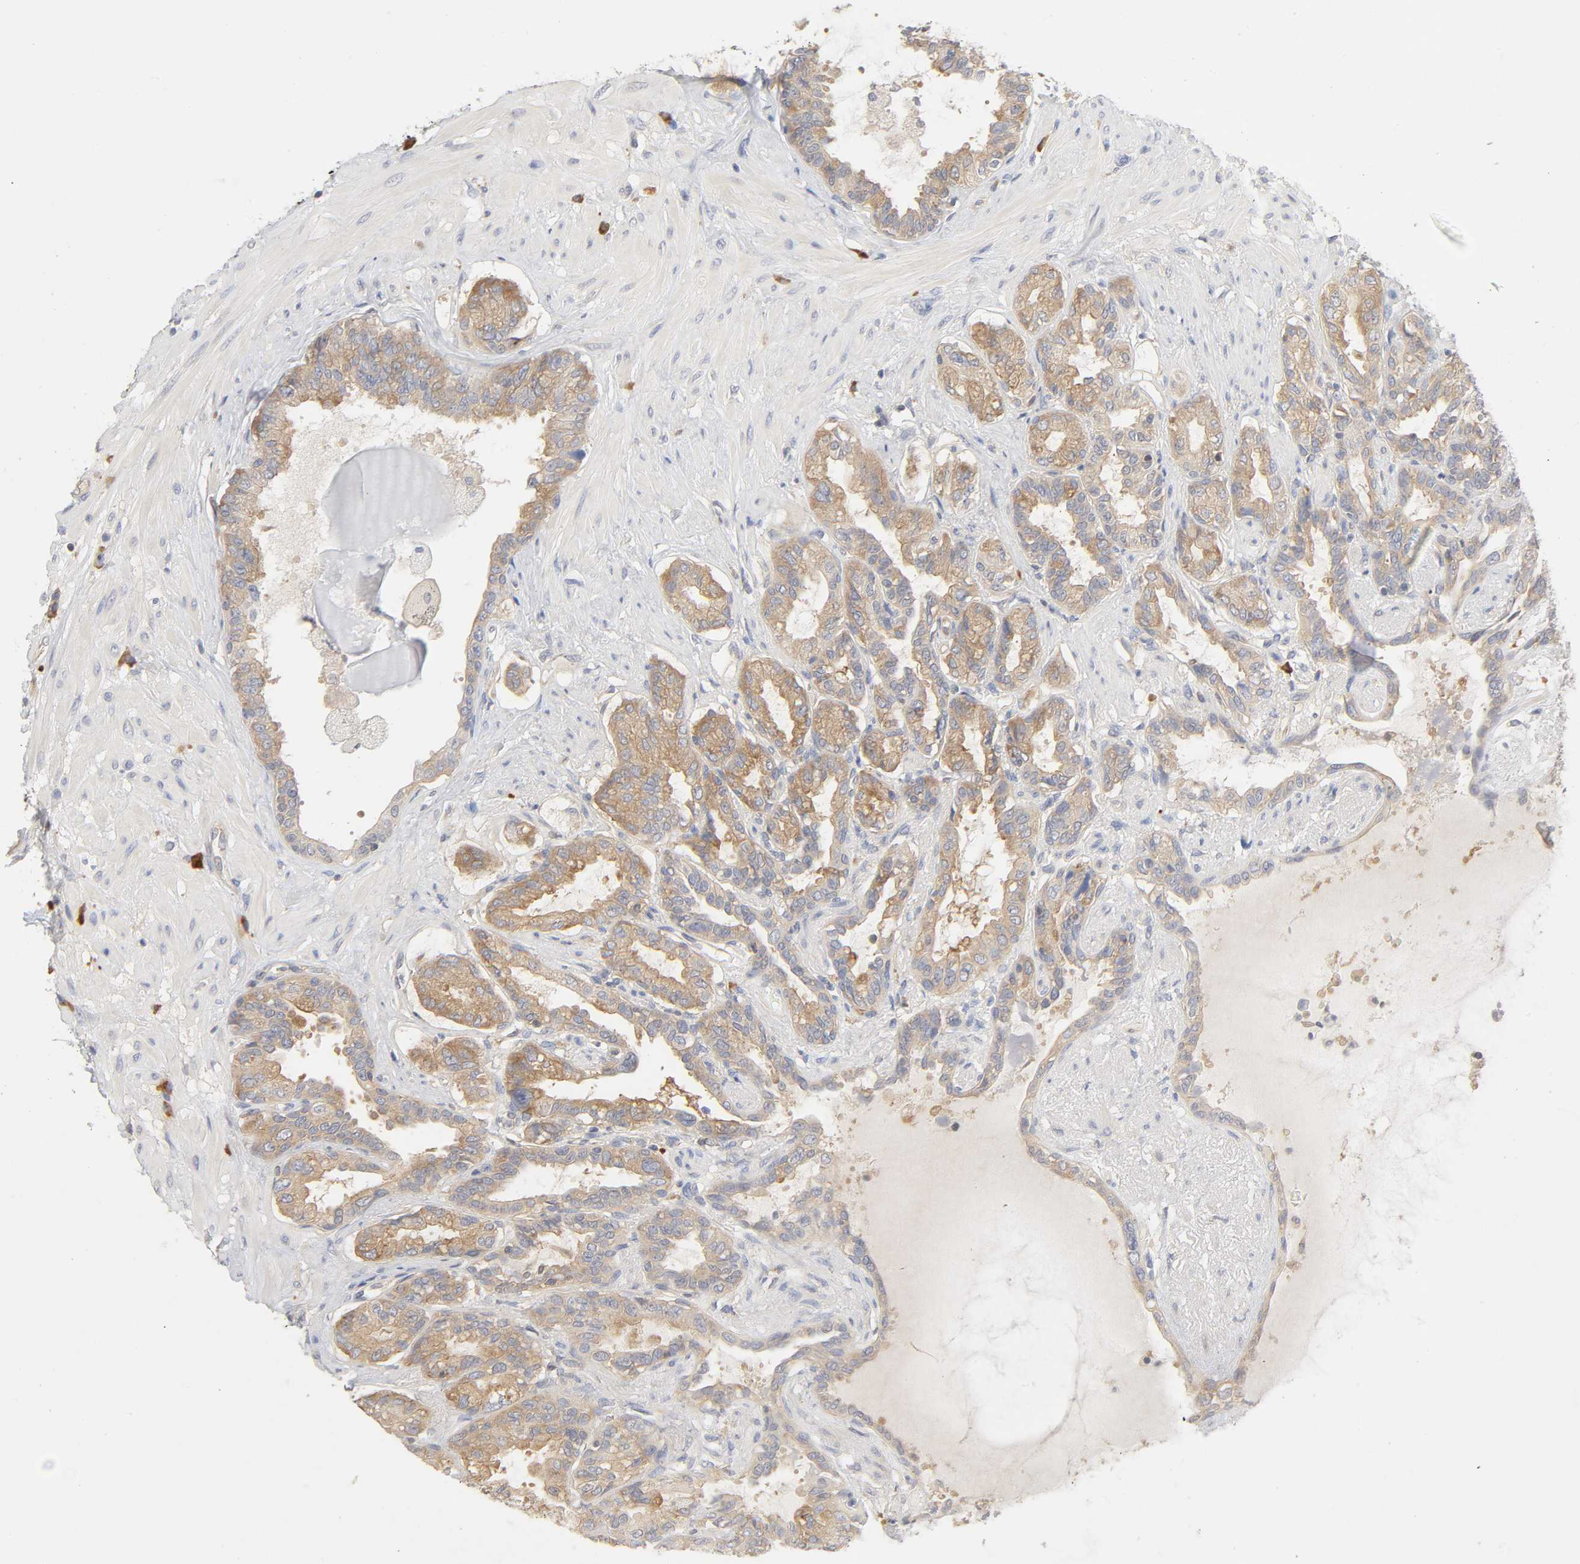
{"staining": {"intensity": "weak", "quantity": ">75%", "location": "cytoplasmic/membranous"}, "tissue": "seminal vesicle", "cell_type": "Glandular cells", "image_type": "normal", "snomed": [{"axis": "morphology", "description": "Normal tissue, NOS"}, {"axis": "topography", "description": "Seminal veicle"}], "caption": "Protein staining of unremarkable seminal vesicle reveals weak cytoplasmic/membranous positivity in about >75% of glandular cells.", "gene": "IQCJ", "patient": {"sex": "male", "age": 61}}